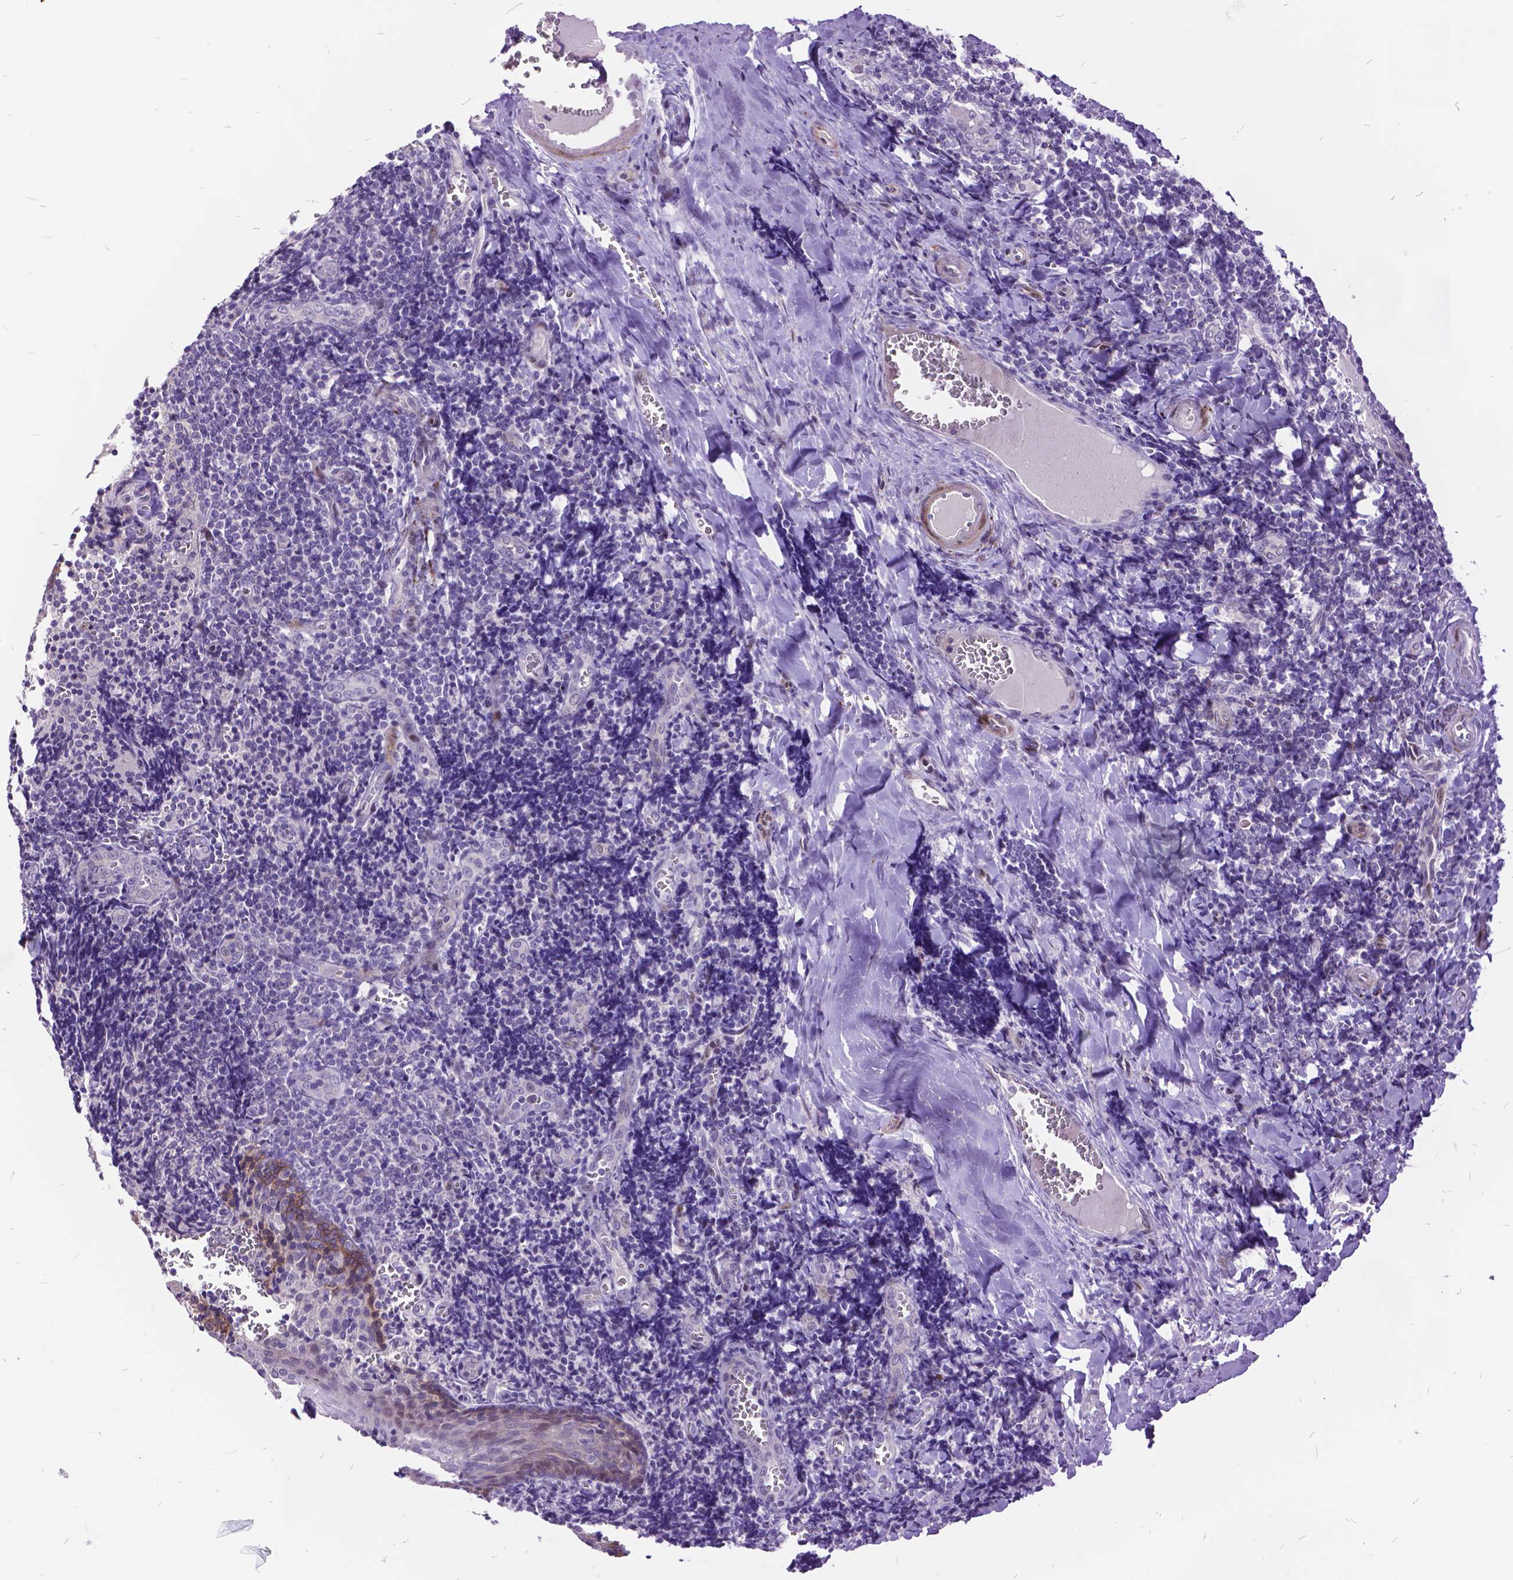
{"staining": {"intensity": "negative", "quantity": "none", "location": "none"}, "tissue": "tonsil", "cell_type": "Germinal center cells", "image_type": "normal", "snomed": [{"axis": "morphology", "description": "Normal tissue, NOS"}, {"axis": "morphology", "description": "Inflammation, NOS"}, {"axis": "topography", "description": "Tonsil"}], "caption": "Immunohistochemical staining of normal human tonsil demonstrates no significant positivity in germinal center cells.", "gene": "ITGB6", "patient": {"sex": "female", "age": 31}}